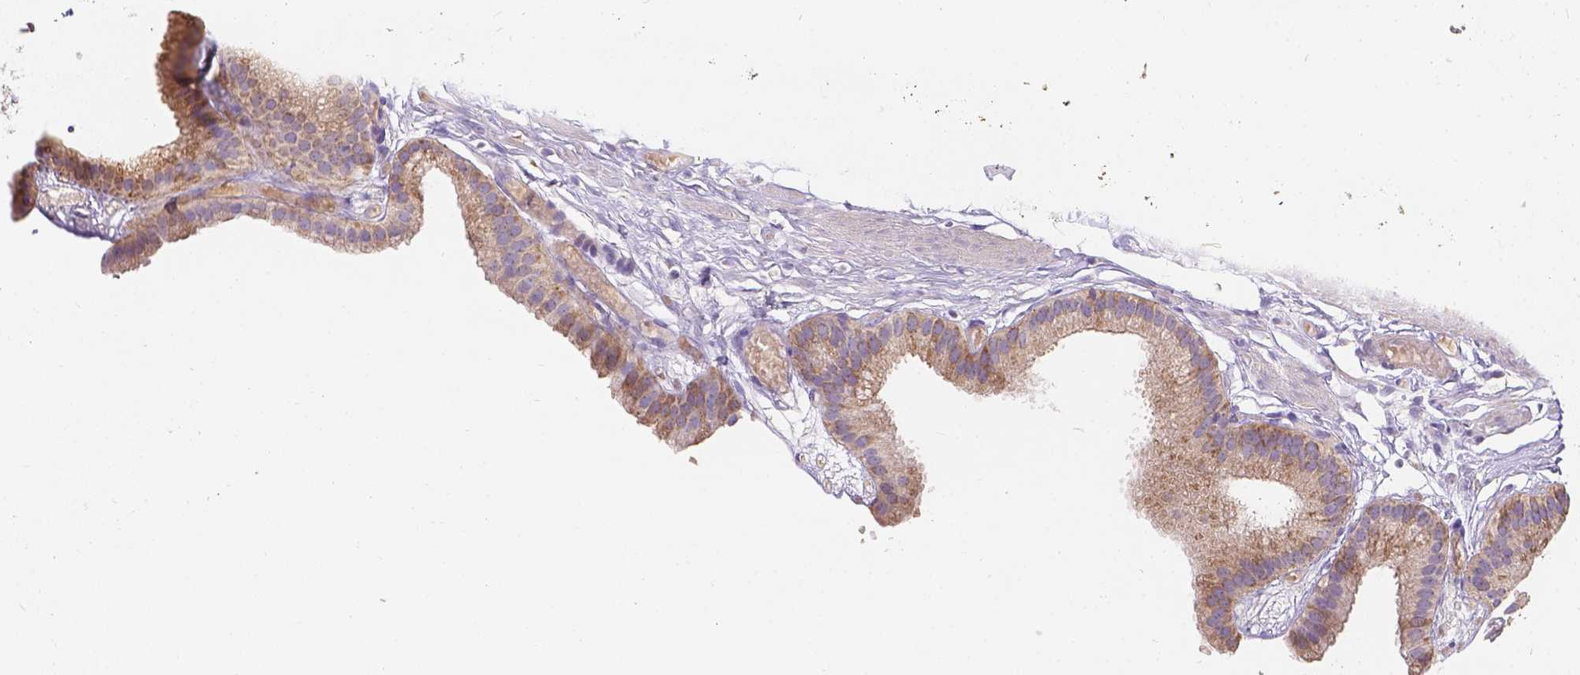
{"staining": {"intensity": "strong", "quantity": "<25%", "location": "cytoplasmic/membranous"}, "tissue": "gallbladder", "cell_type": "Glandular cells", "image_type": "normal", "snomed": [{"axis": "morphology", "description": "Normal tissue, NOS"}, {"axis": "topography", "description": "Gallbladder"}], "caption": "Protein positivity by IHC reveals strong cytoplasmic/membranous positivity in approximately <25% of glandular cells in benign gallbladder. (IHC, brightfield microscopy, high magnification).", "gene": "CDK10", "patient": {"sex": "female", "age": 45}}